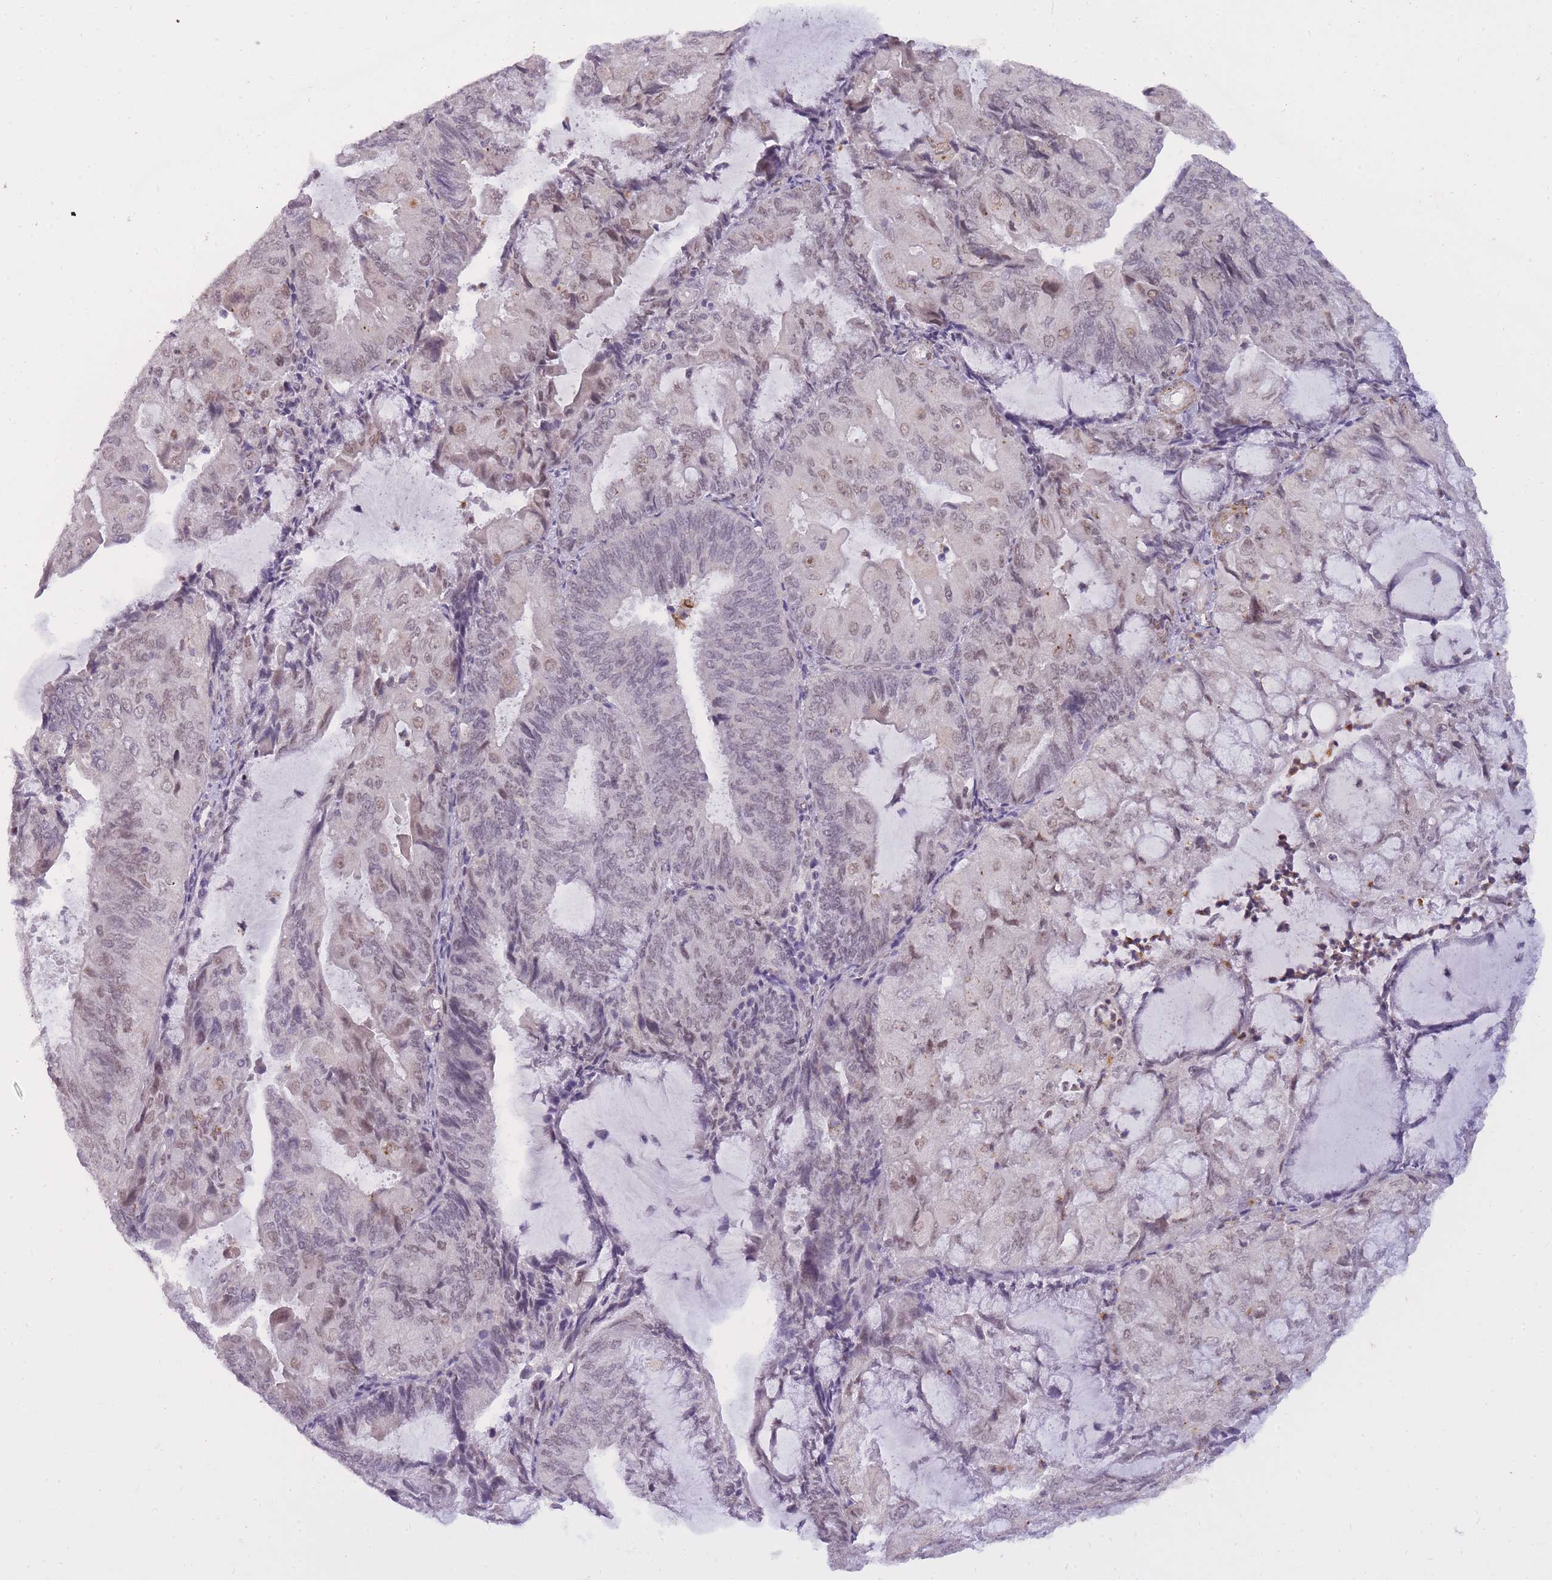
{"staining": {"intensity": "weak", "quantity": "25%-75%", "location": "nuclear"}, "tissue": "endometrial cancer", "cell_type": "Tumor cells", "image_type": "cancer", "snomed": [{"axis": "morphology", "description": "Adenocarcinoma, NOS"}, {"axis": "topography", "description": "Endometrium"}], "caption": "Endometrial cancer (adenocarcinoma) tissue shows weak nuclear positivity in approximately 25%-75% of tumor cells", "gene": "TIGD1", "patient": {"sex": "female", "age": 81}}